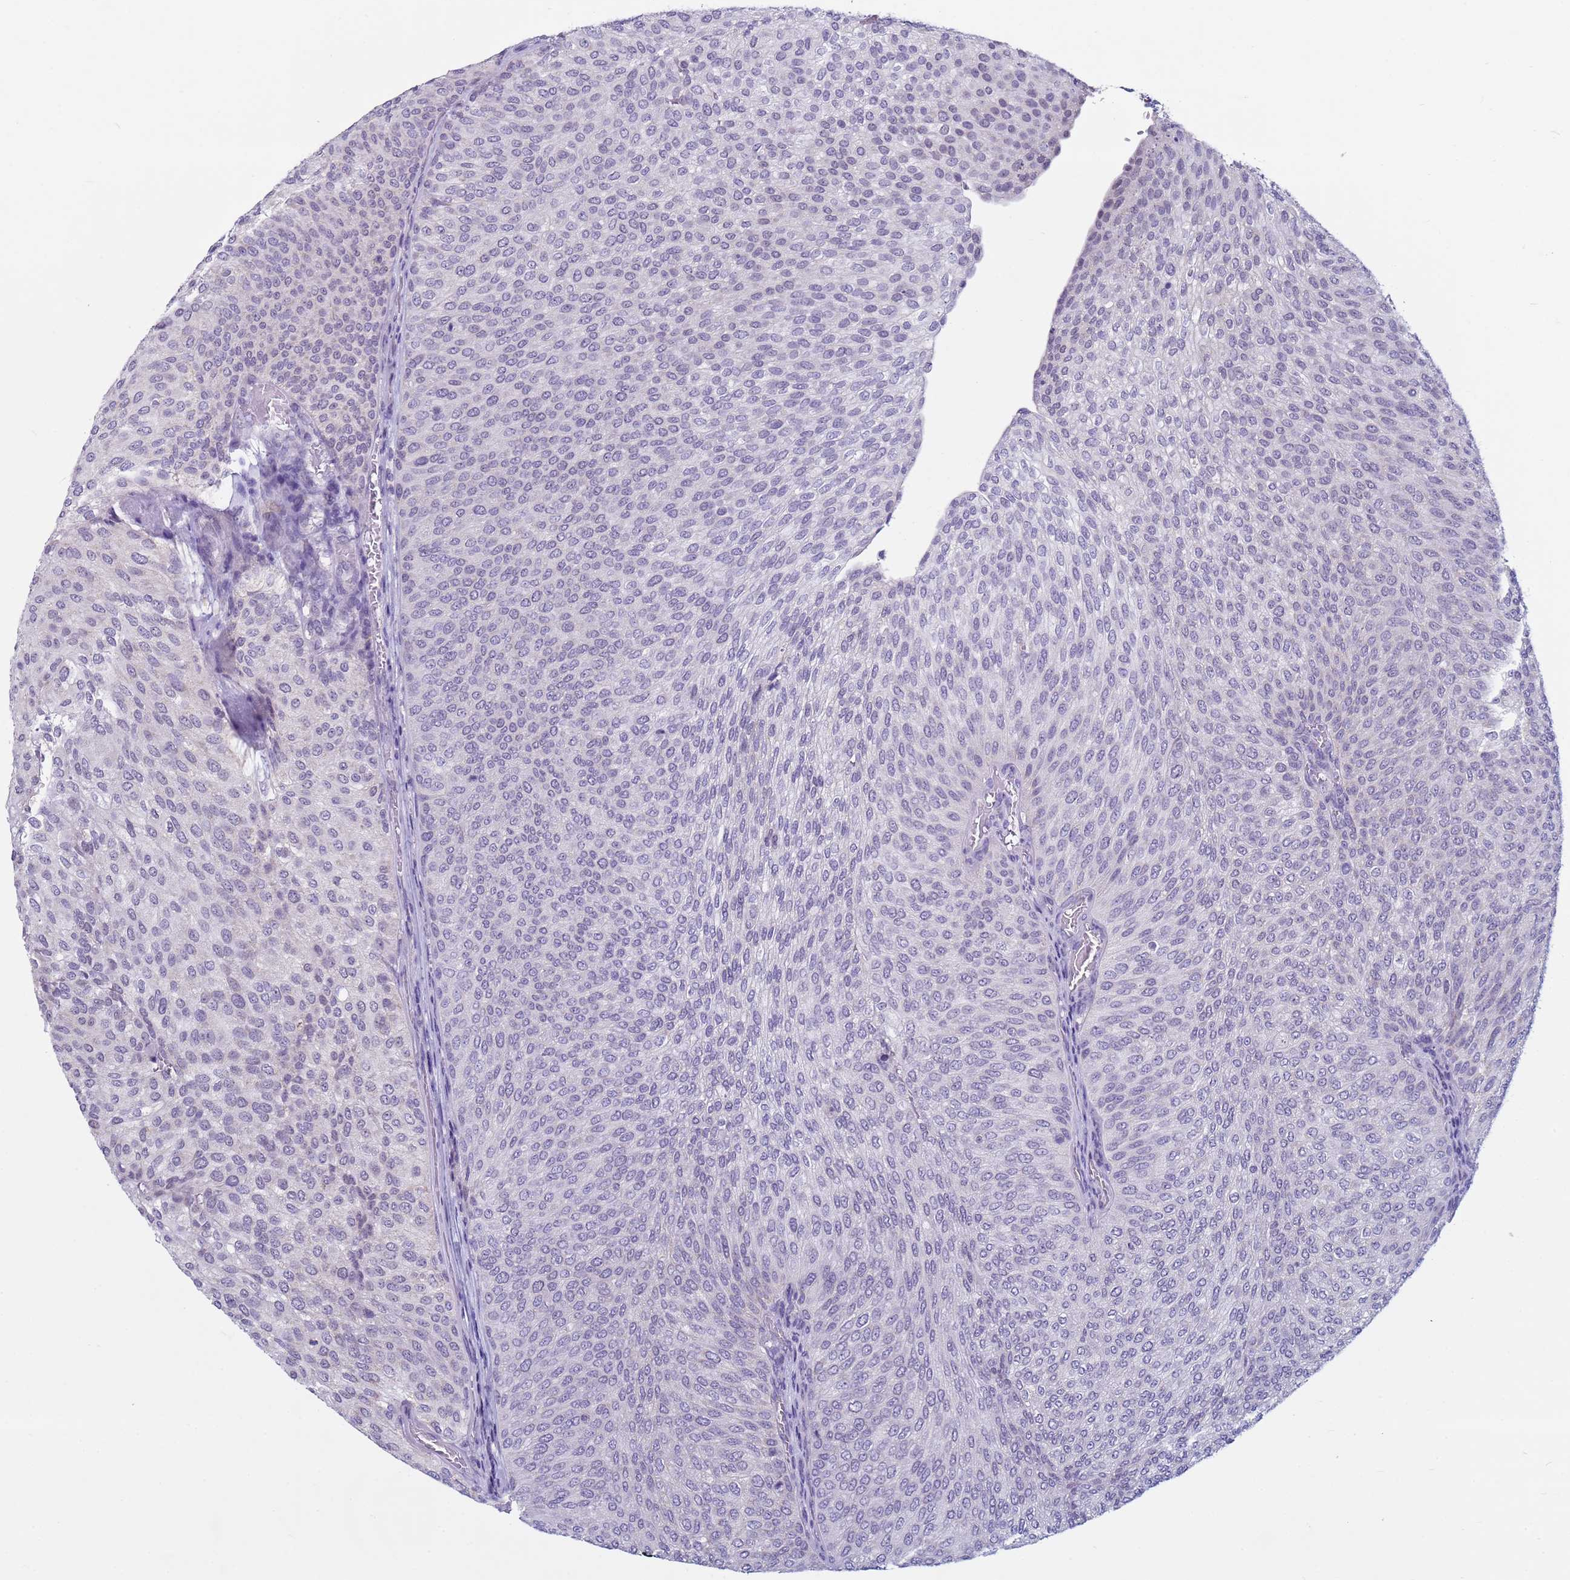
{"staining": {"intensity": "negative", "quantity": "none", "location": "none"}, "tissue": "urothelial cancer", "cell_type": "Tumor cells", "image_type": "cancer", "snomed": [{"axis": "morphology", "description": "Urothelial carcinoma, High grade"}, {"axis": "topography", "description": "Urinary bladder"}], "caption": "Tumor cells show no significant staining in urothelial cancer. Brightfield microscopy of IHC stained with DAB (3,3'-diaminobenzidine) (brown) and hematoxylin (blue), captured at high magnification.", "gene": "CDK2AP2", "patient": {"sex": "female", "age": 79}}